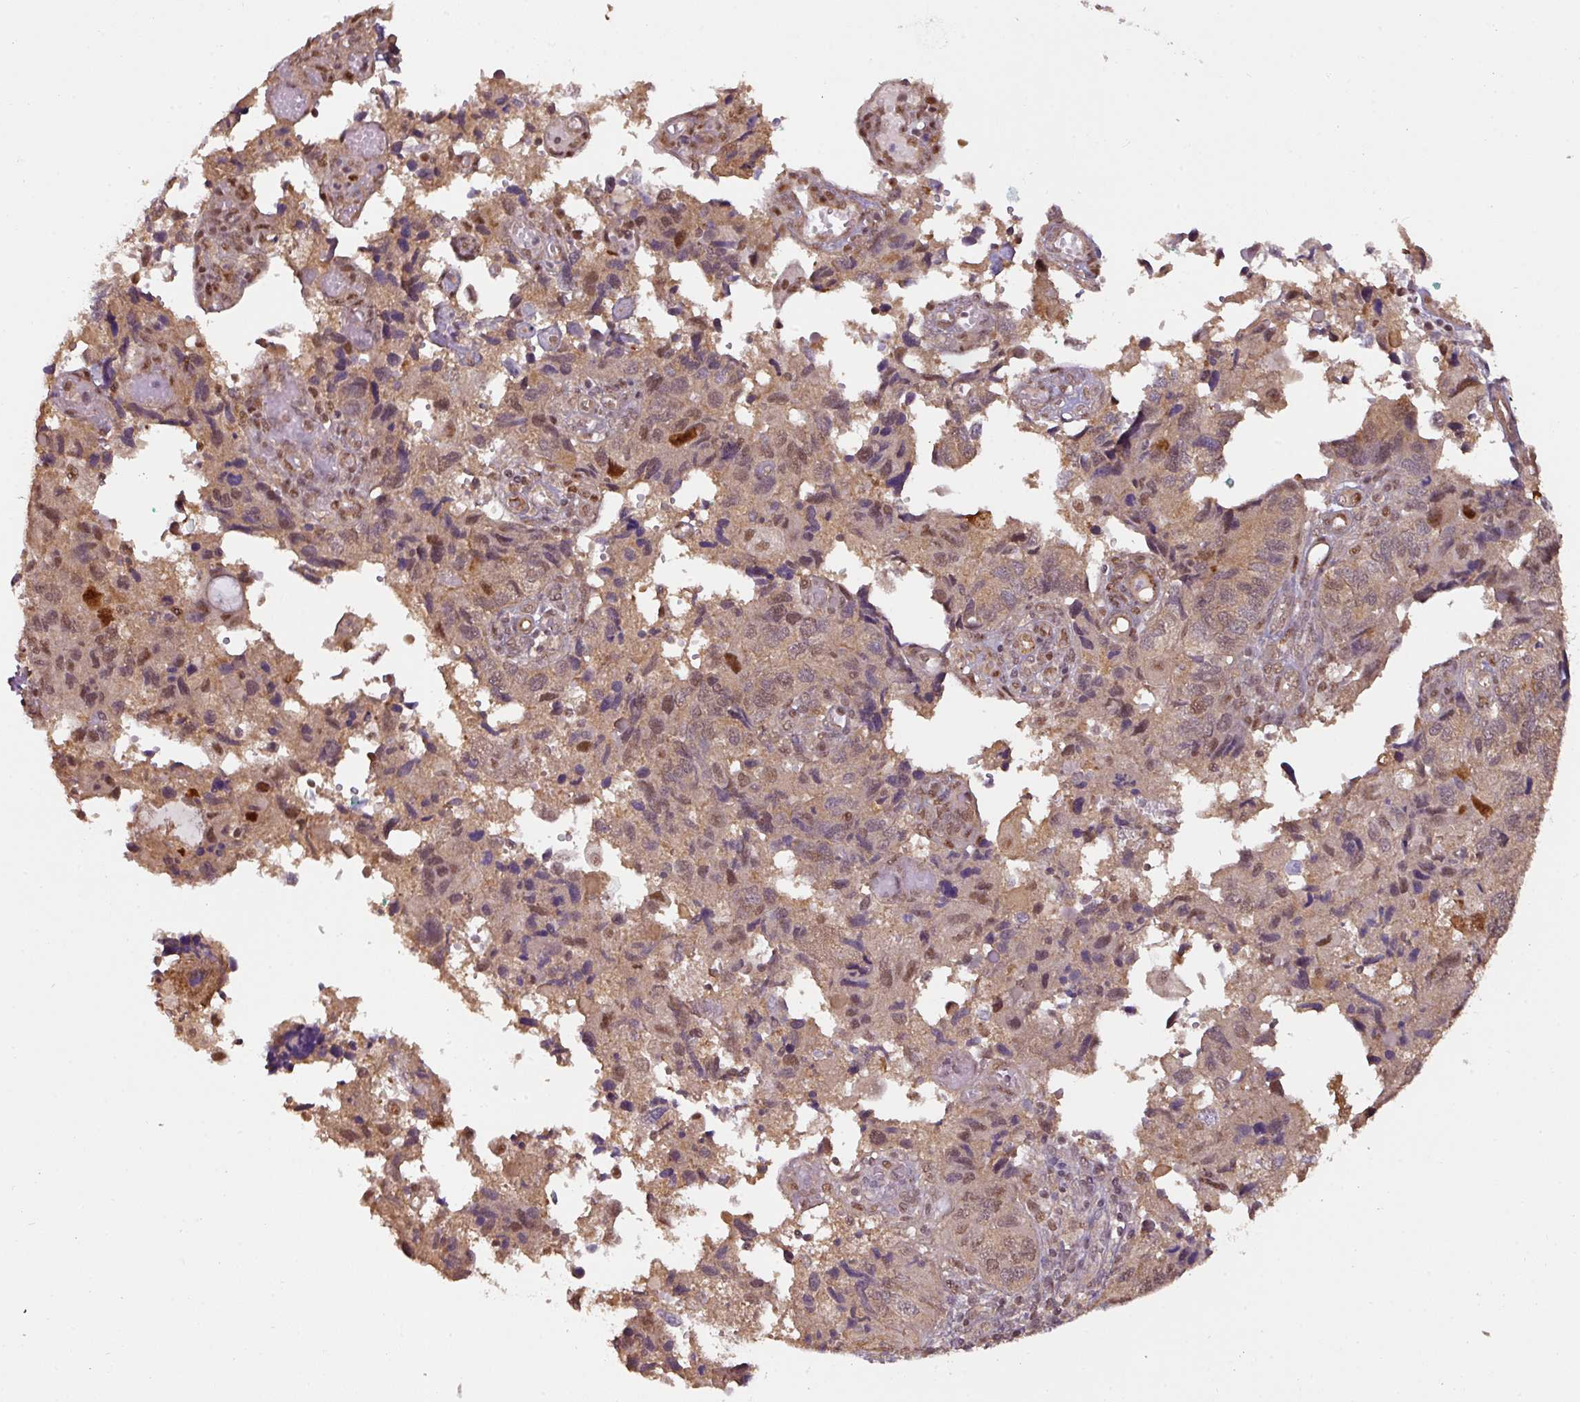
{"staining": {"intensity": "strong", "quantity": "<25%", "location": "cytoplasmic/membranous,nuclear"}, "tissue": "endometrial cancer", "cell_type": "Tumor cells", "image_type": "cancer", "snomed": [{"axis": "morphology", "description": "Carcinoma, NOS"}, {"axis": "topography", "description": "Uterus"}], "caption": "Immunohistochemical staining of endometrial carcinoma demonstrates medium levels of strong cytoplasmic/membranous and nuclear protein staining in about <25% of tumor cells.", "gene": "RANBP9", "patient": {"sex": "female", "age": 76}}